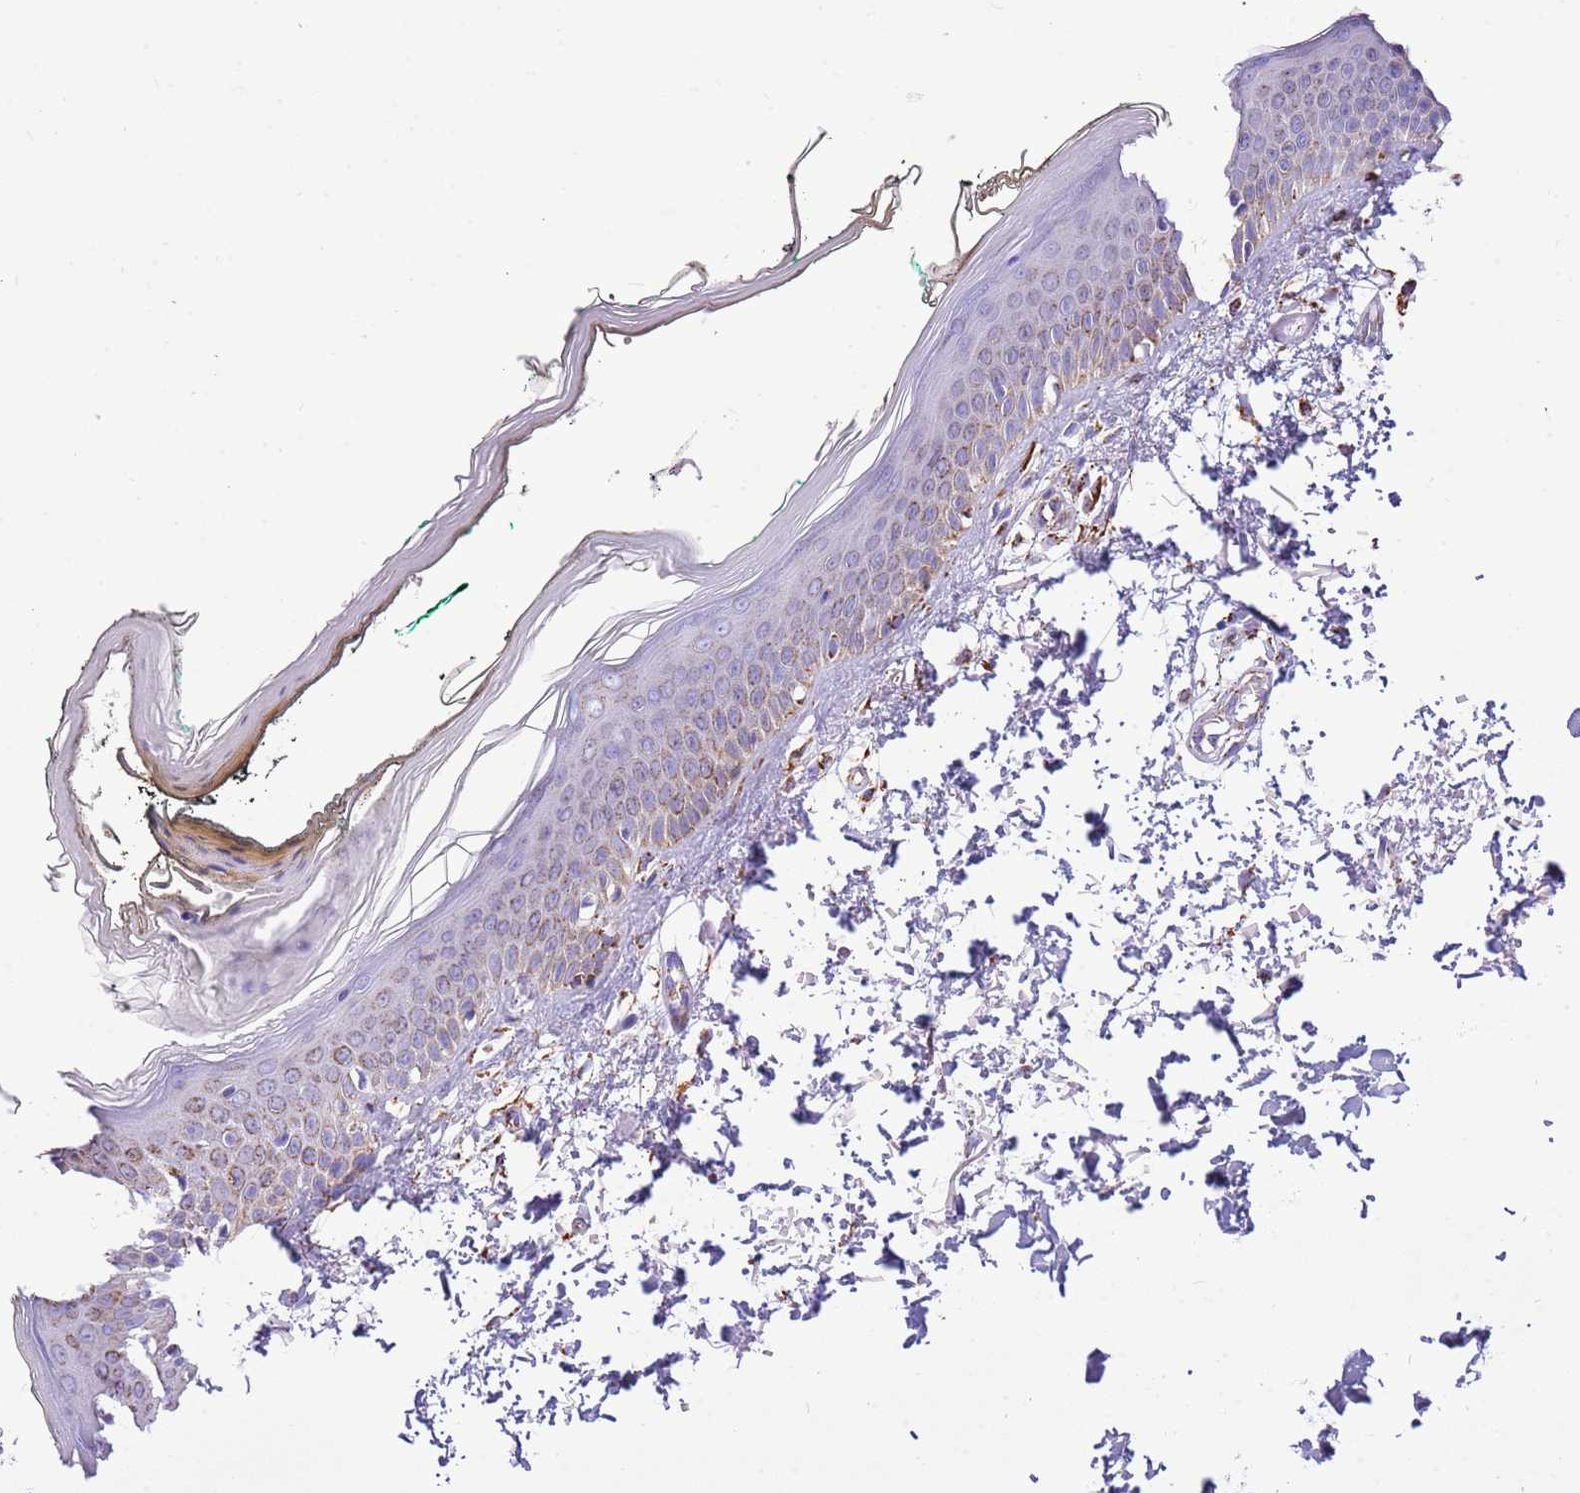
{"staining": {"intensity": "negative", "quantity": "none", "location": "none"}, "tissue": "skin", "cell_type": "Fibroblasts", "image_type": "normal", "snomed": [{"axis": "morphology", "description": "Normal tissue, NOS"}, {"axis": "topography", "description": "Skin"}], "caption": "Immunohistochemistry histopathology image of unremarkable skin: human skin stained with DAB (3,3'-diaminobenzidine) demonstrates no significant protein staining in fibroblasts. Brightfield microscopy of IHC stained with DAB (brown) and hematoxylin (blue), captured at high magnification.", "gene": "SUCLG2", "patient": {"sex": "male", "age": 62}}